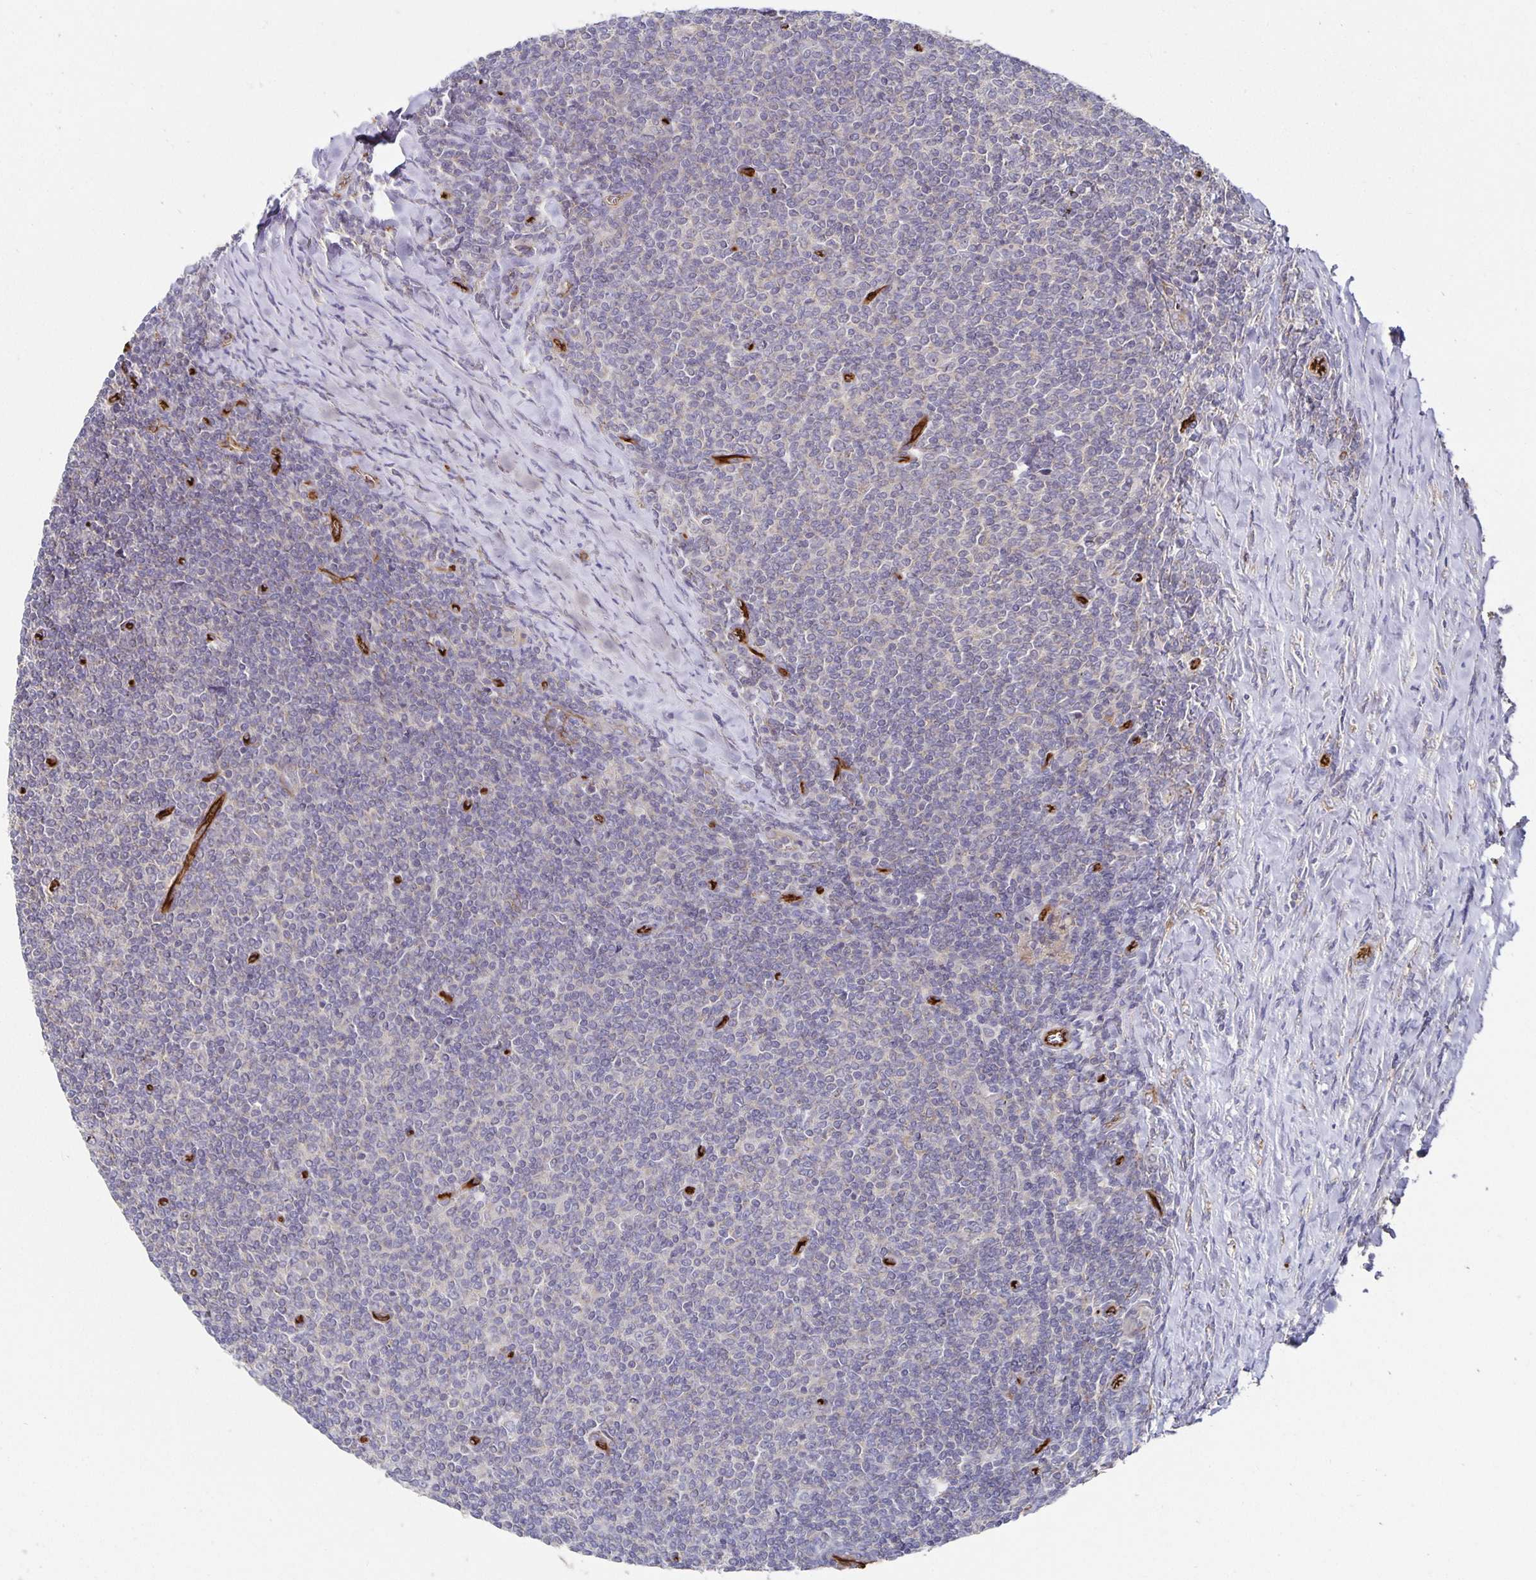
{"staining": {"intensity": "negative", "quantity": "none", "location": "none"}, "tissue": "lymphoma", "cell_type": "Tumor cells", "image_type": "cancer", "snomed": [{"axis": "morphology", "description": "Malignant lymphoma, non-Hodgkin's type, Low grade"}, {"axis": "topography", "description": "Lymph node"}], "caption": "Tumor cells are negative for brown protein staining in lymphoma.", "gene": "PODXL", "patient": {"sex": "male", "age": 52}}